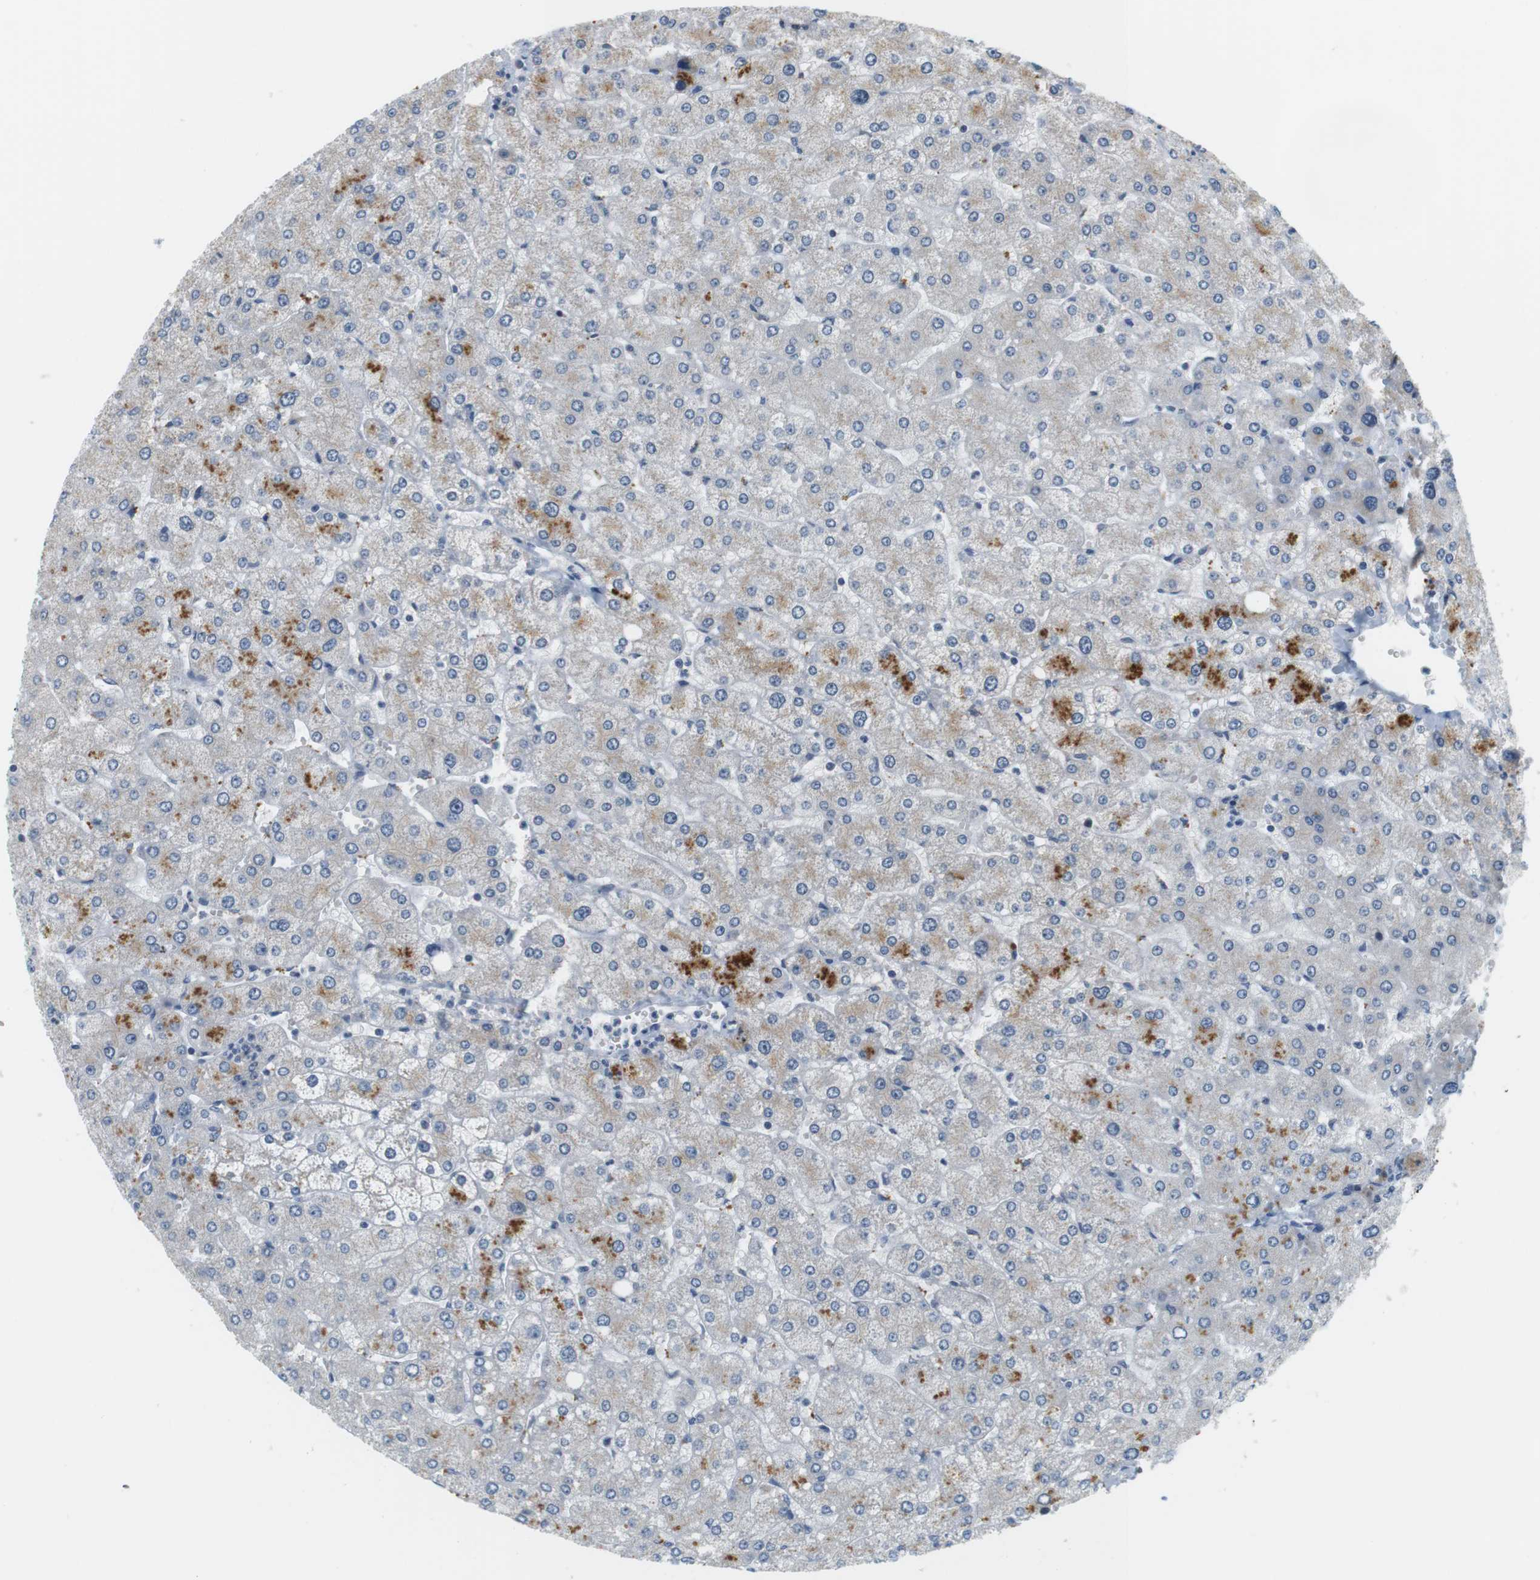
{"staining": {"intensity": "negative", "quantity": "none", "location": "none"}, "tissue": "liver", "cell_type": "Cholangiocytes", "image_type": "normal", "snomed": [{"axis": "morphology", "description": "Normal tissue, NOS"}, {"axis": "topography", "description": "Liver"}], "caption": "Immunohistochemistry of benign liver exhibits no positivity in cholangiocytes. The staining was performed using DAB to visualize the protein expression in brown, while the nuclei were stained in blue with hematoxylin (Magnification: 20x).", "gene": "WNT7A", "patient": {"sex": "male", "age": 55}}